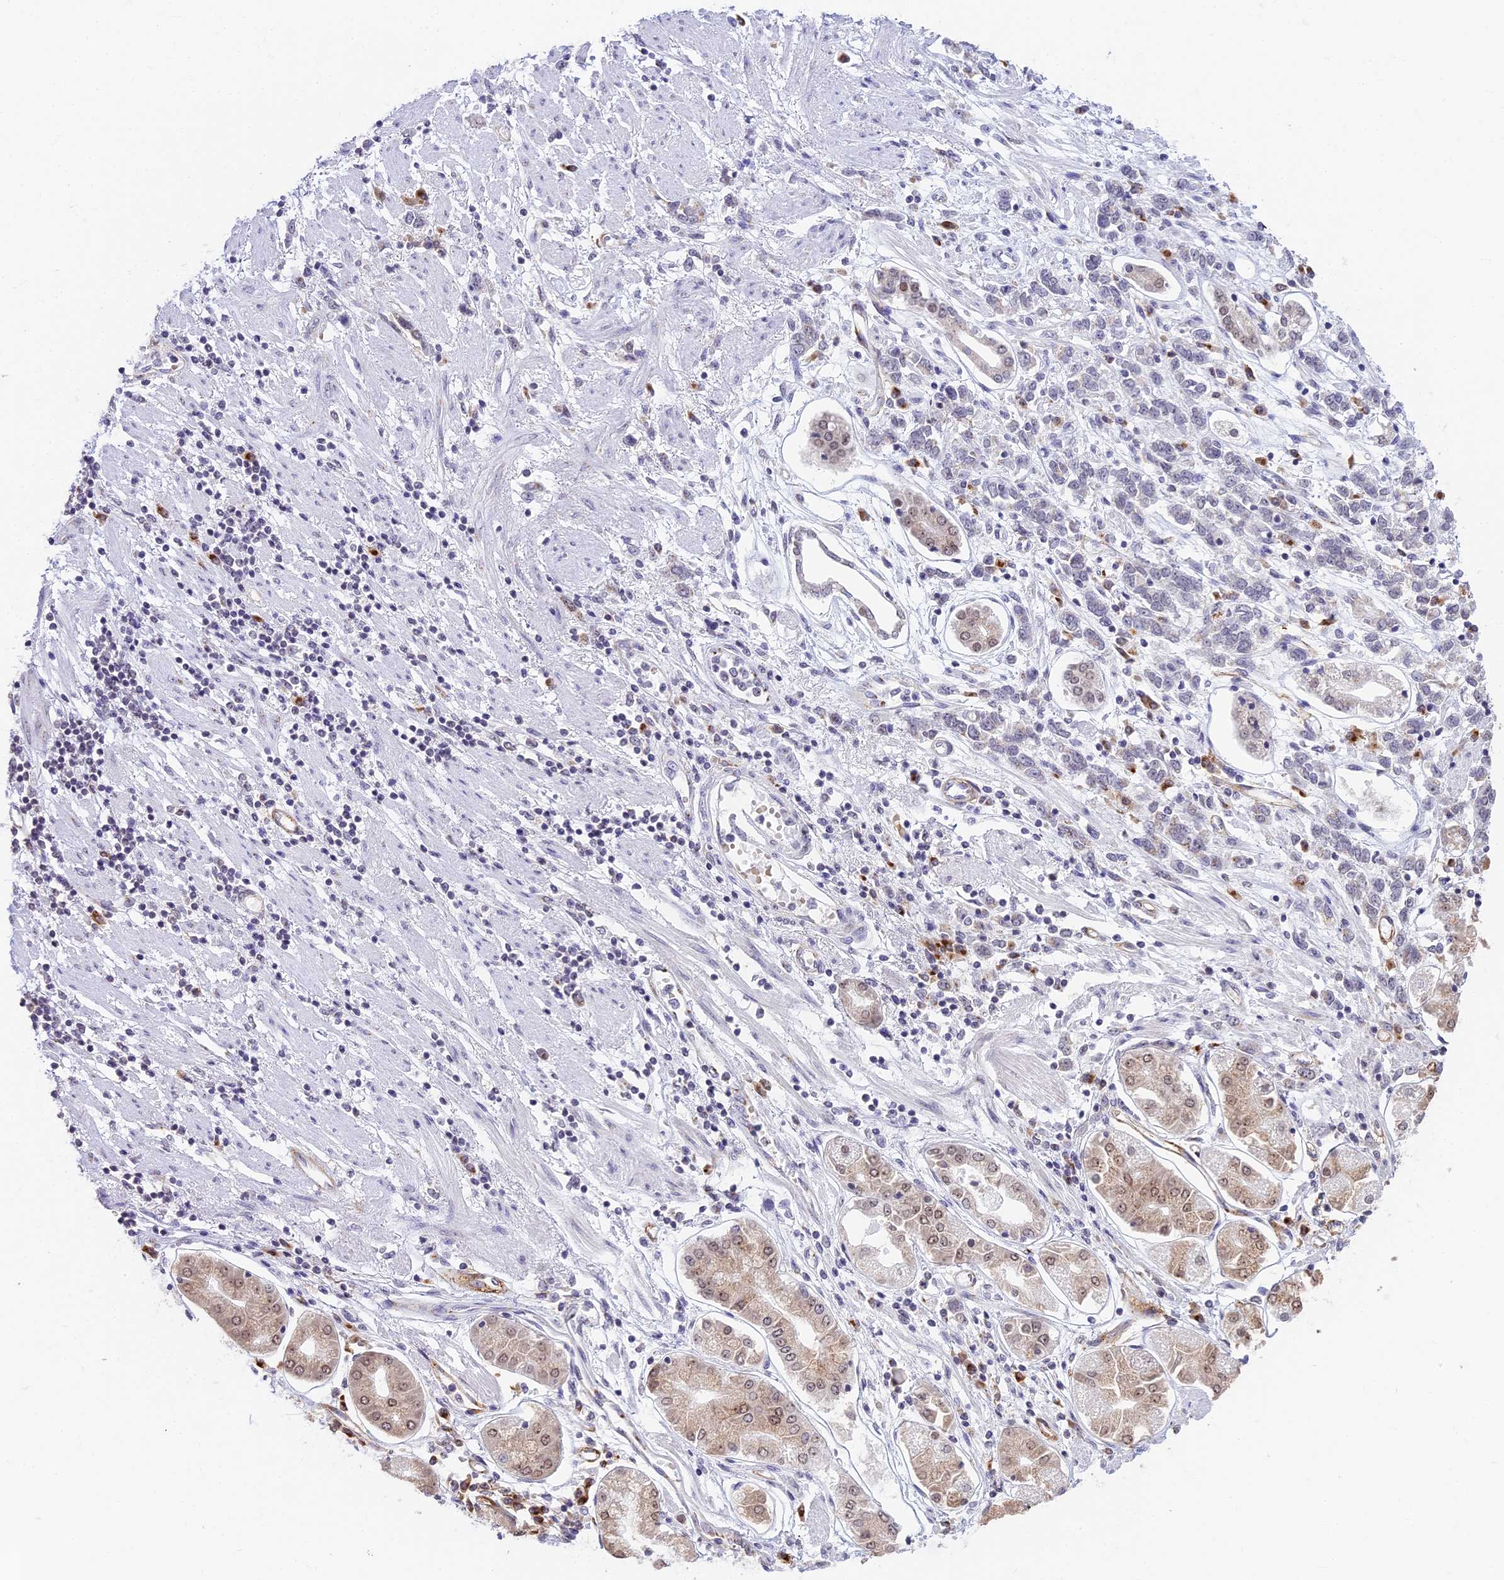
{"staining": {"intensity": "negative", "quantity": "none", "location": "none"}, "tissue": "stomach cancer", "cell_type": "Tumor cells", "image_type": "cancer", "snomed": [{"axis": "morphology", "description": "Adenocarcinoma, NOS"}, {"axis": "topography", "description": "Stomach"}], "caption": "Immunohistochemical staining of human stomach cancer (adenocarcinoma) reveals no significant staining in tumor cells. (Stains: DAB immunohistochemistry with hematoxylin counter stain, Microscopy: brightfield microscopy at high magnification).", "gene": "HEATR5B", "patient": {"sex": "female", "age": 76}}